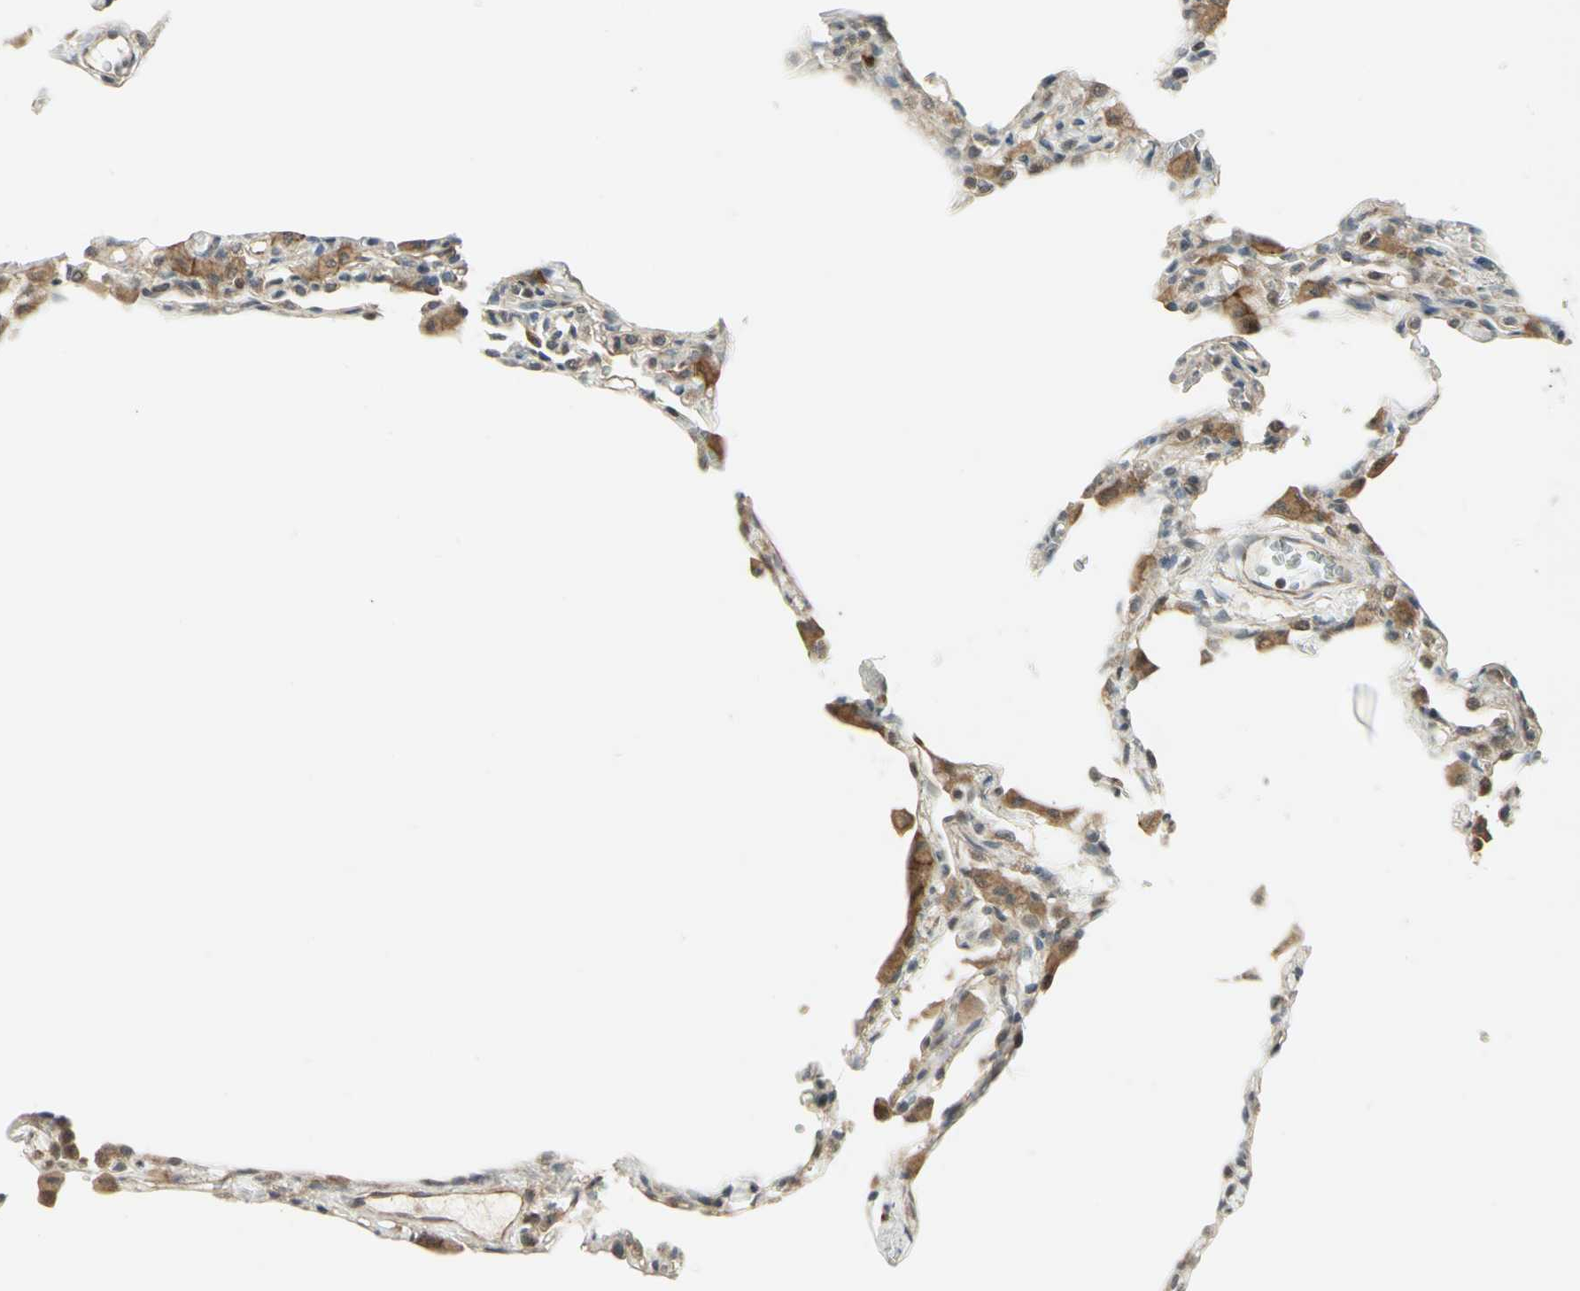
{"staining": {"intensity": "weak", "quantity": "25%-75%", "location": "cytoplasmic/membranous"}, "tissue": "lung", "cell_type": "Alveolar cells", "image_type": "normal", "snomed": [{"axis": "morphology", "description": "Normal tissue, NOS"}, {"axis": "topography", "description": "Lung"}], "caption": "This is an image of immunohistochemistry (IHC) staining of benign lung, which shows weak expression in the cytoplasmic/membranous of alveolar cells.", "gene": "PLAGL2", "patient": {"sex": "female", "age": 49}}